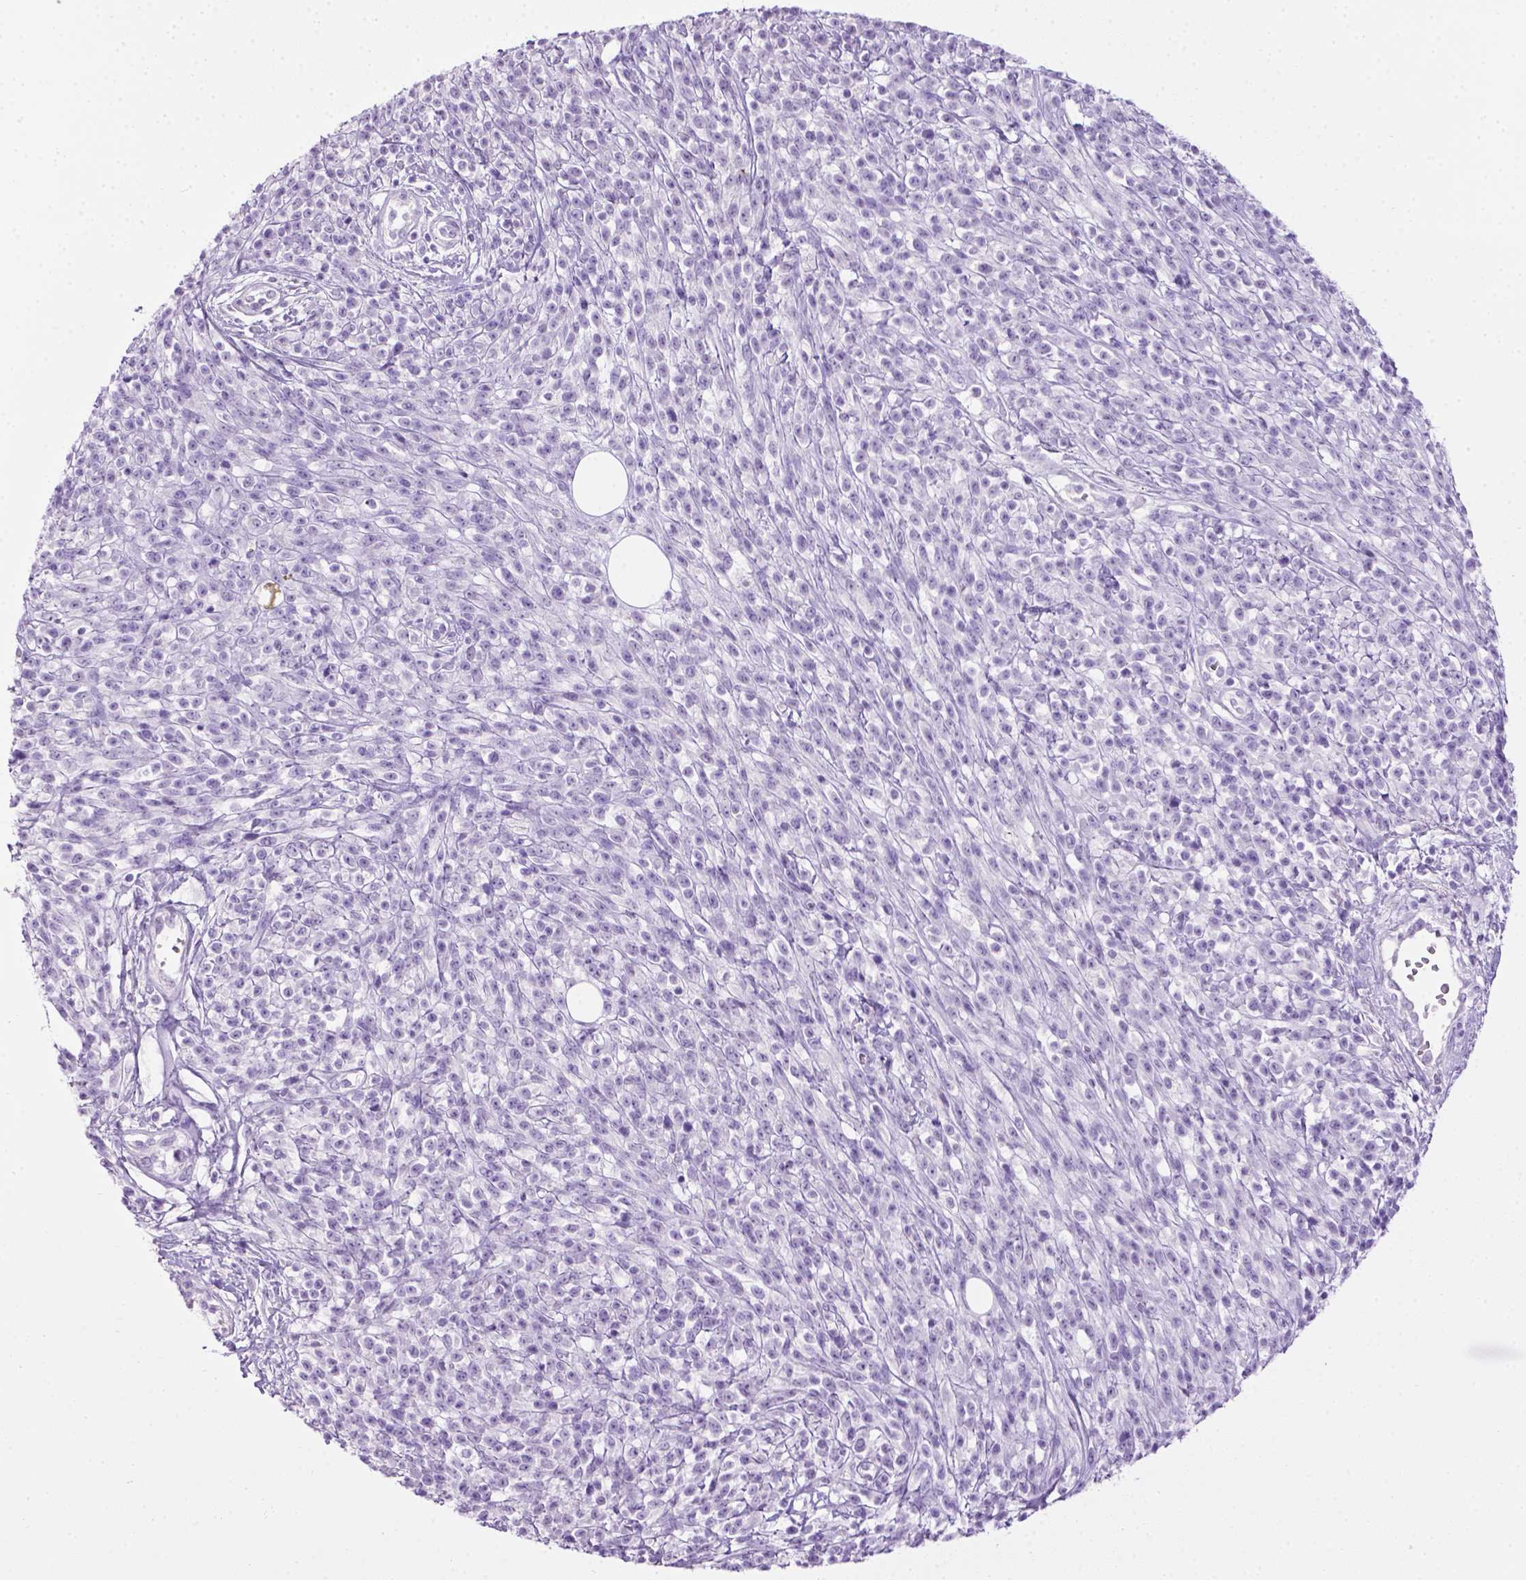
{"staining": {"intensity": "negative", "quantity": "none", "location": "none"}, "tissue": "melanoma", "cell_type": "Tumor cells", "image_type": "cancer", "snomed": [{"axis": "morphology", "description": "Malignant melanoma, NOS"}, {"axis": "topography", "description": "Skin"}, {"axis": "topography", "description": "Skin of trunk"}], "caption": "DAB immunohistochemical staining of human malignant melanoma demonstrates no significant positivity in tumor cells.", "gene": "LELP1", "patient": {"sex": "male", "age": 74}}